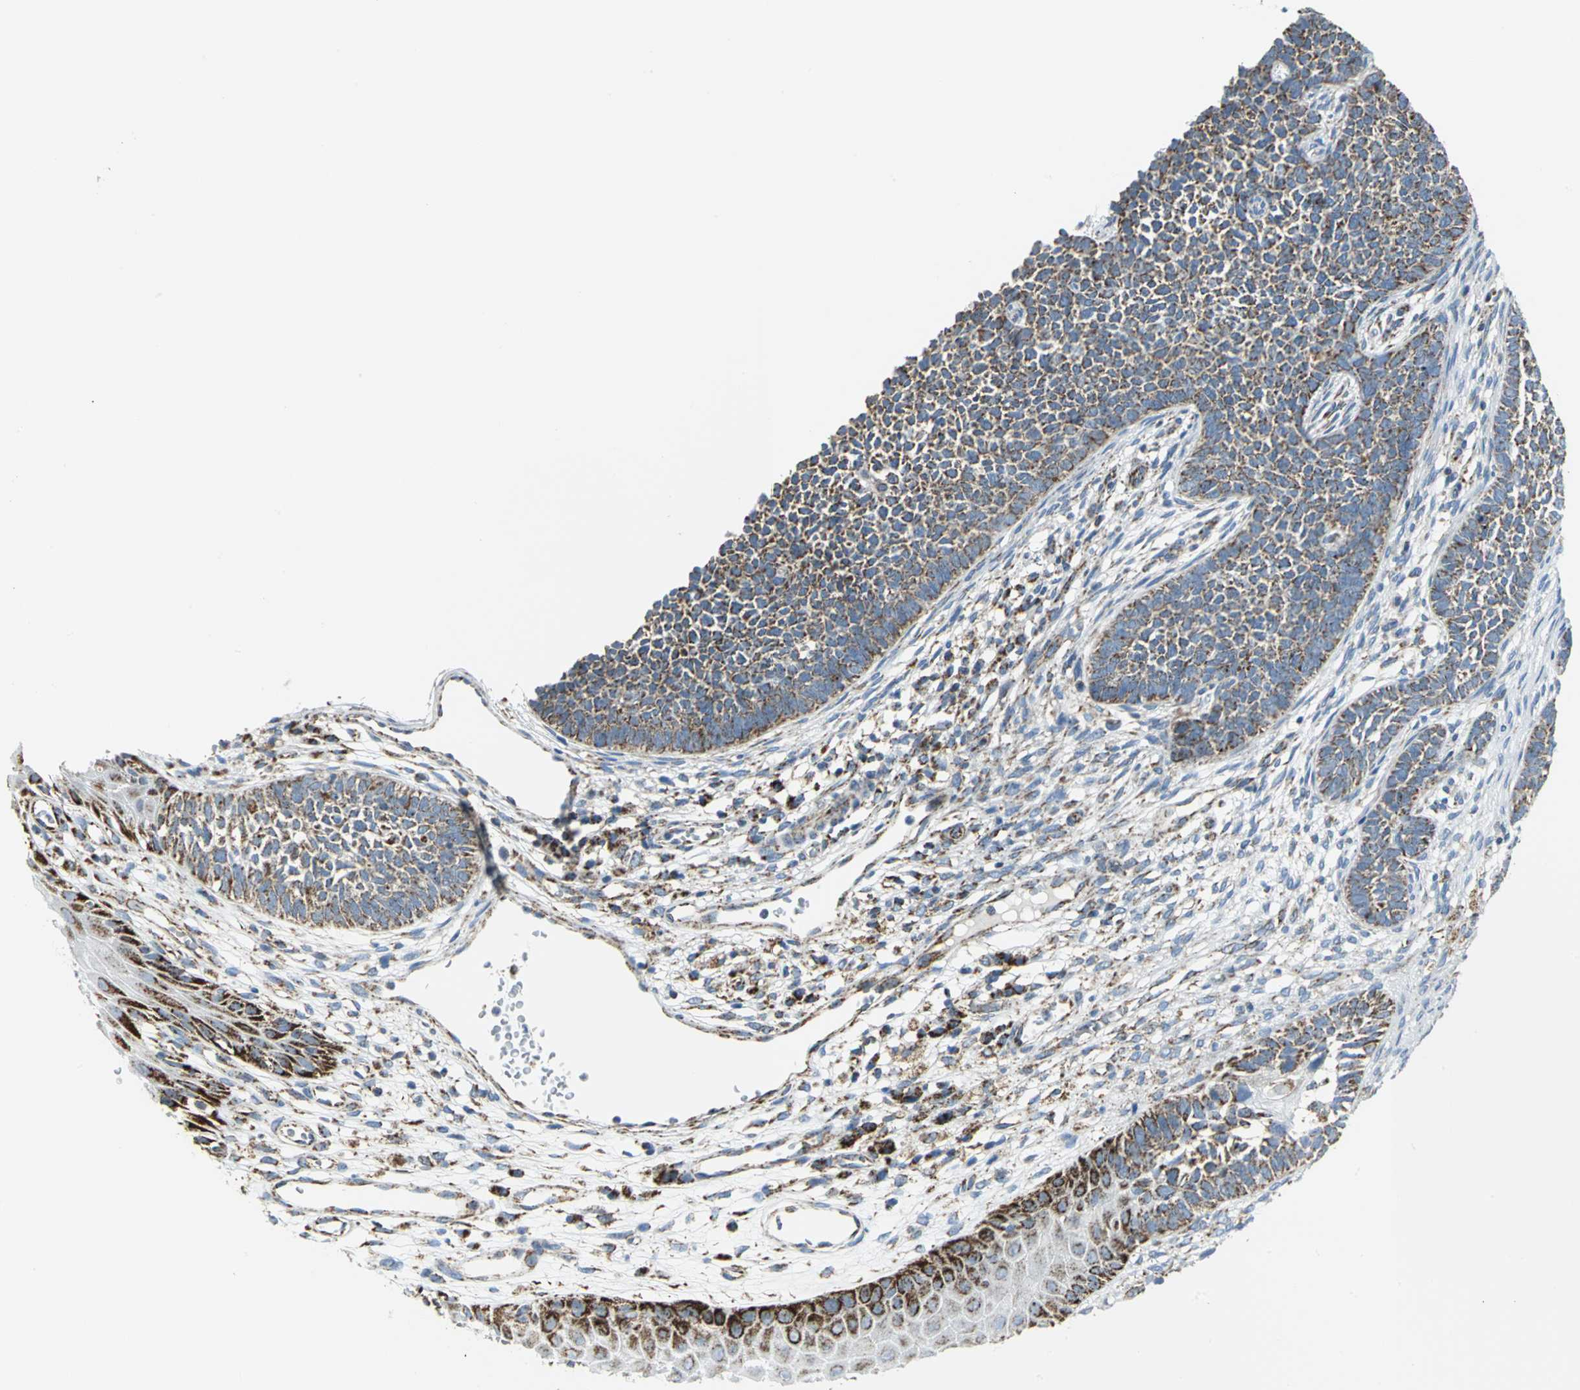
{"staining": {"intensity": "moderate", "quantity": "25%-75%", "location": "cytoplasmic/membranous"}, "tissue": "skin cancer", "cell_type": "Tumor cells", "image_type": "cancer", "snomed": [{"axis": "morphology", "description": "Basal cell carcinoma"}, {"axis": "topography", "description": "Skin"}], "caption": "Immunohistochemical staining of human basal cell carcinoma (skin) demonstrates medium levels of moderate cytoplasmic/membranous expression in about 25%-75% of tumor cells.", "gene": "NTRK1", "patient": {"sex": "female", "age": 84}}